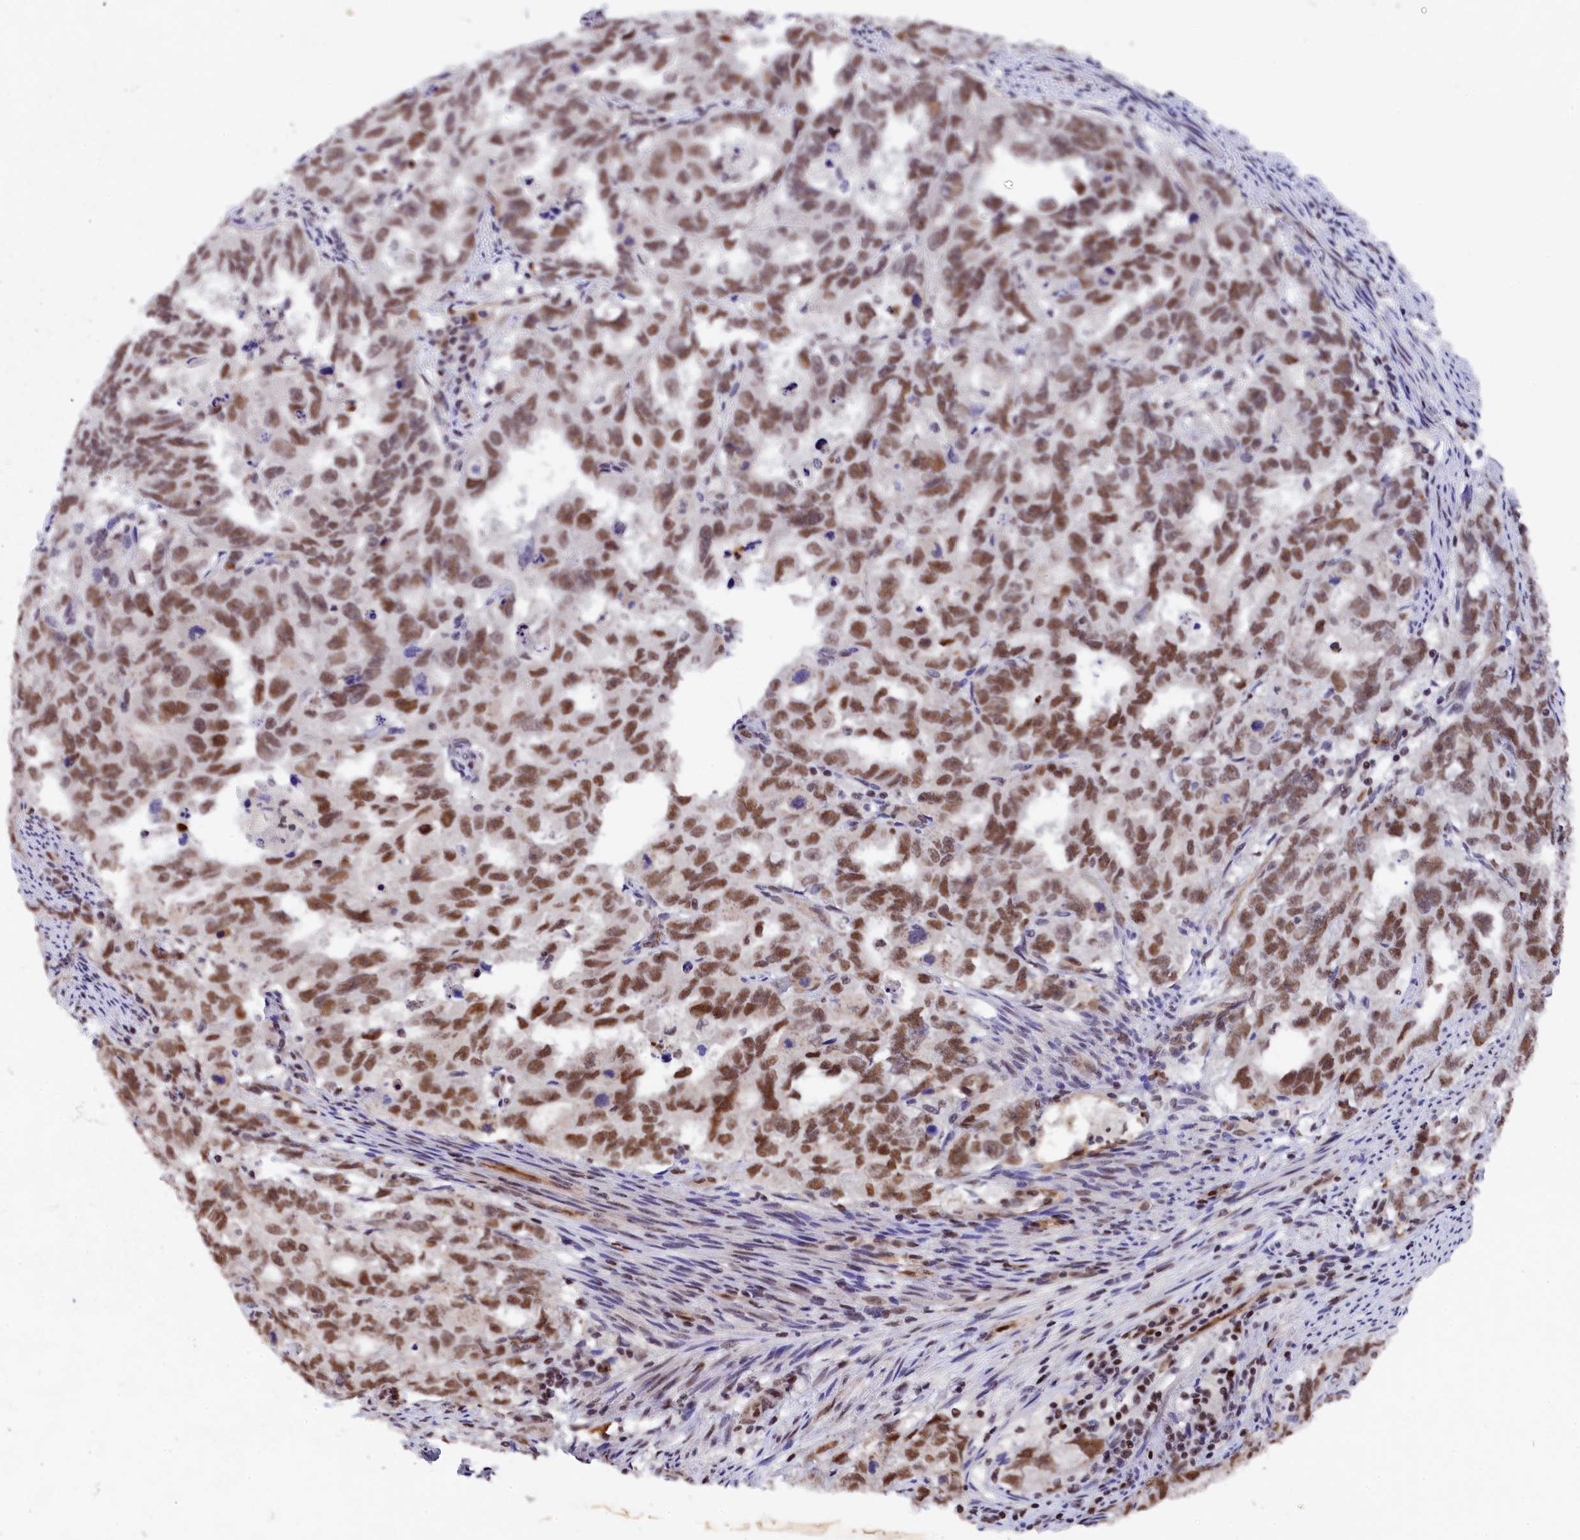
{"staining": {"intensity": "moderate", "quantity": ">75%", "location": "nuclear"}, "tissue": "endometrial cancer", "cell_type": "Tumor cells", "image_type": "cancer", "snomed": [{"axis": "morphology", "description": "Adenocarcinoma, NOS"}, {"axis": "topography", "description": "Endometrium"}], "caption": "Tumor cells exhibit medium levels of moderate nuclear staining in approximately >75% of cells in human endometrial cancer (adenocarcinoma).", "gene": "ADIG", "patient": {"sex": "female", "age": 65}}